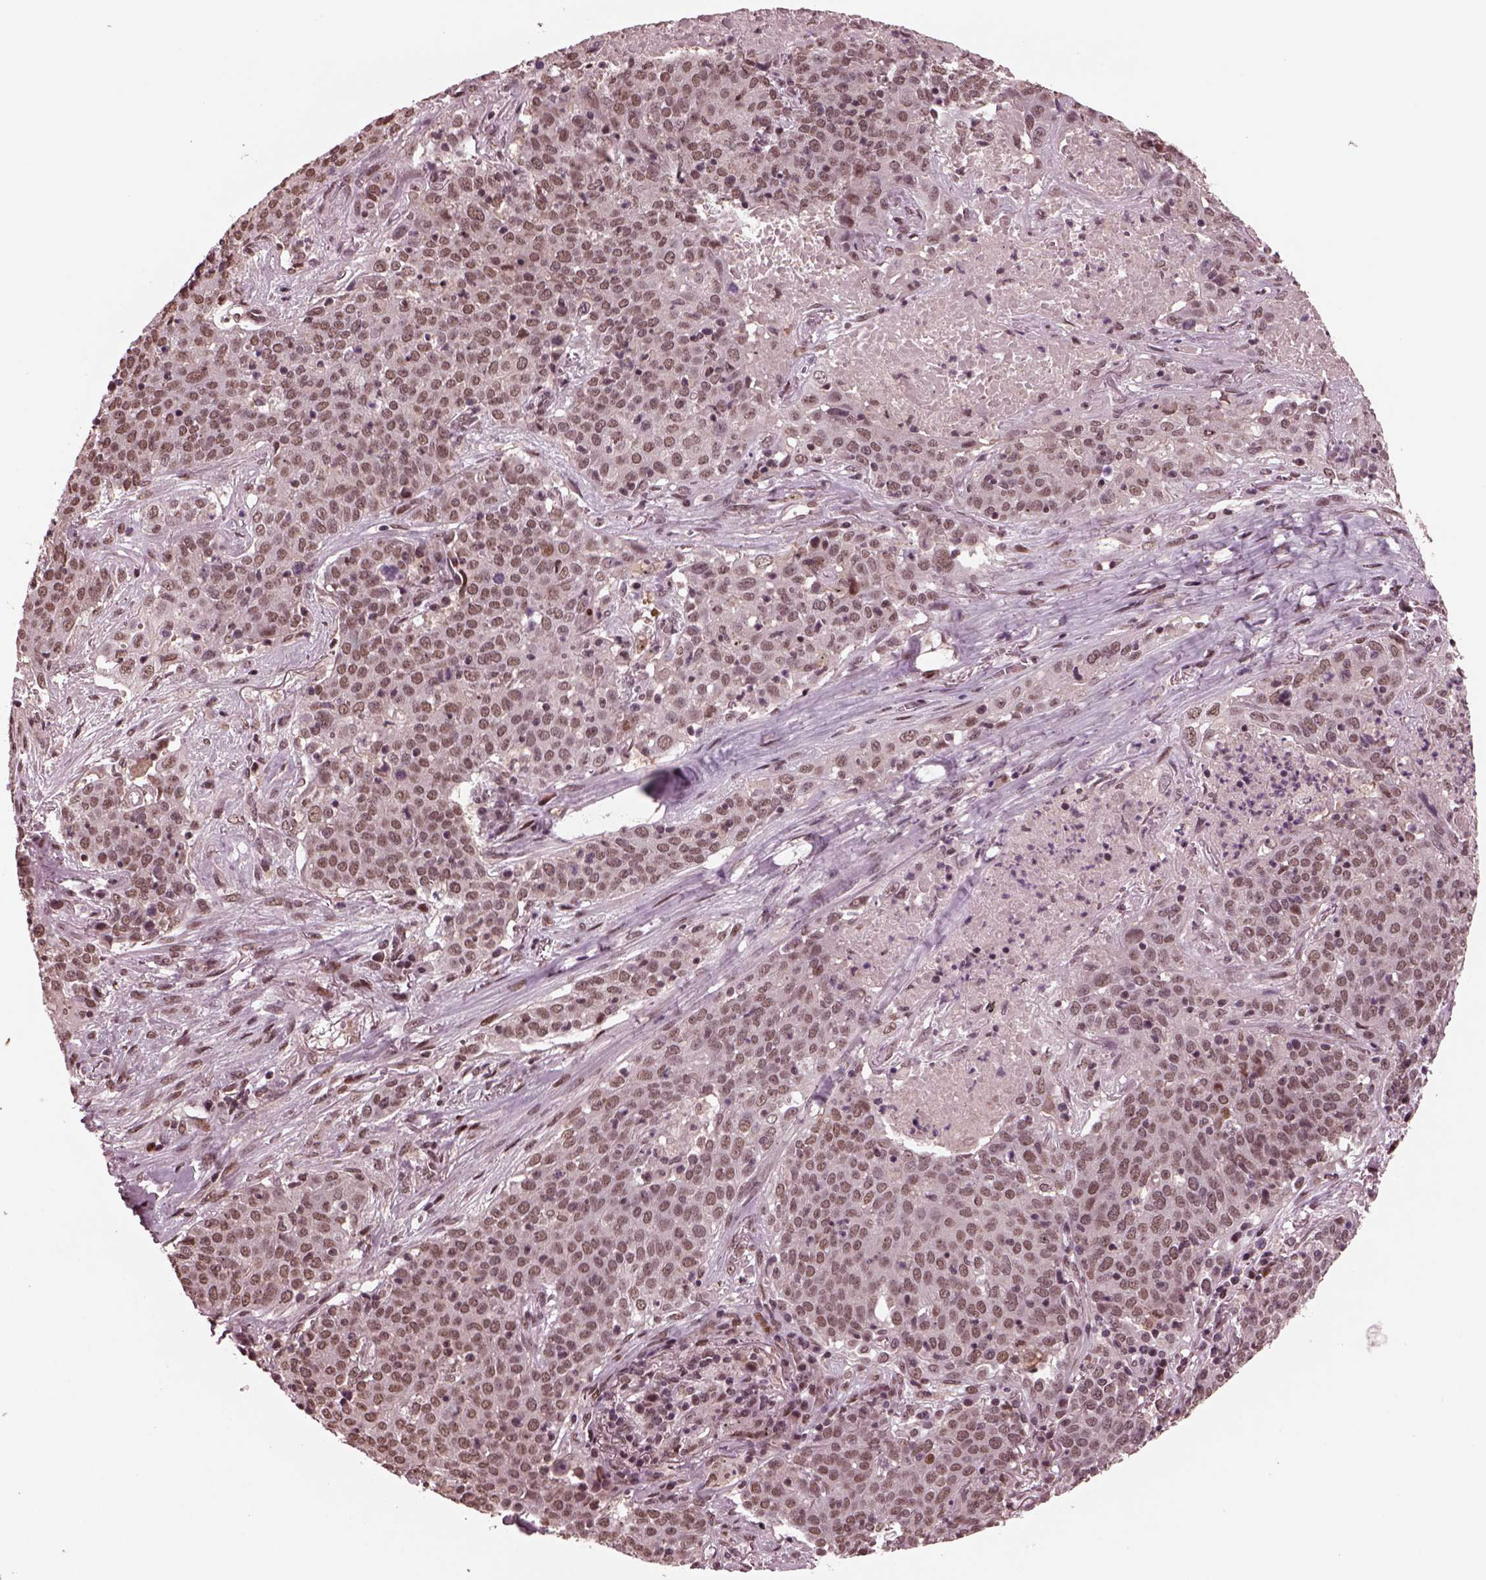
{"staining": {"intensity": "weak", "quantity": ">75%", "location": "nuclear"}, "tissue": "lung cancer", "cell_type": "Tumor cells", "image_type": "cancer", "snomed": [{"axis": "morphology", "description": "Squamous cell carcinoma, NOS"}, {"axis": "topography", "description": "Lung"}], "caption": "Immunohistochemical staining of lung cancer exhibits low levels of weak nuclear protein expression in approximately >75% of tumor cells.", "gene": "NAP1L5", "patient": {"sex": "male", "age": 82}}